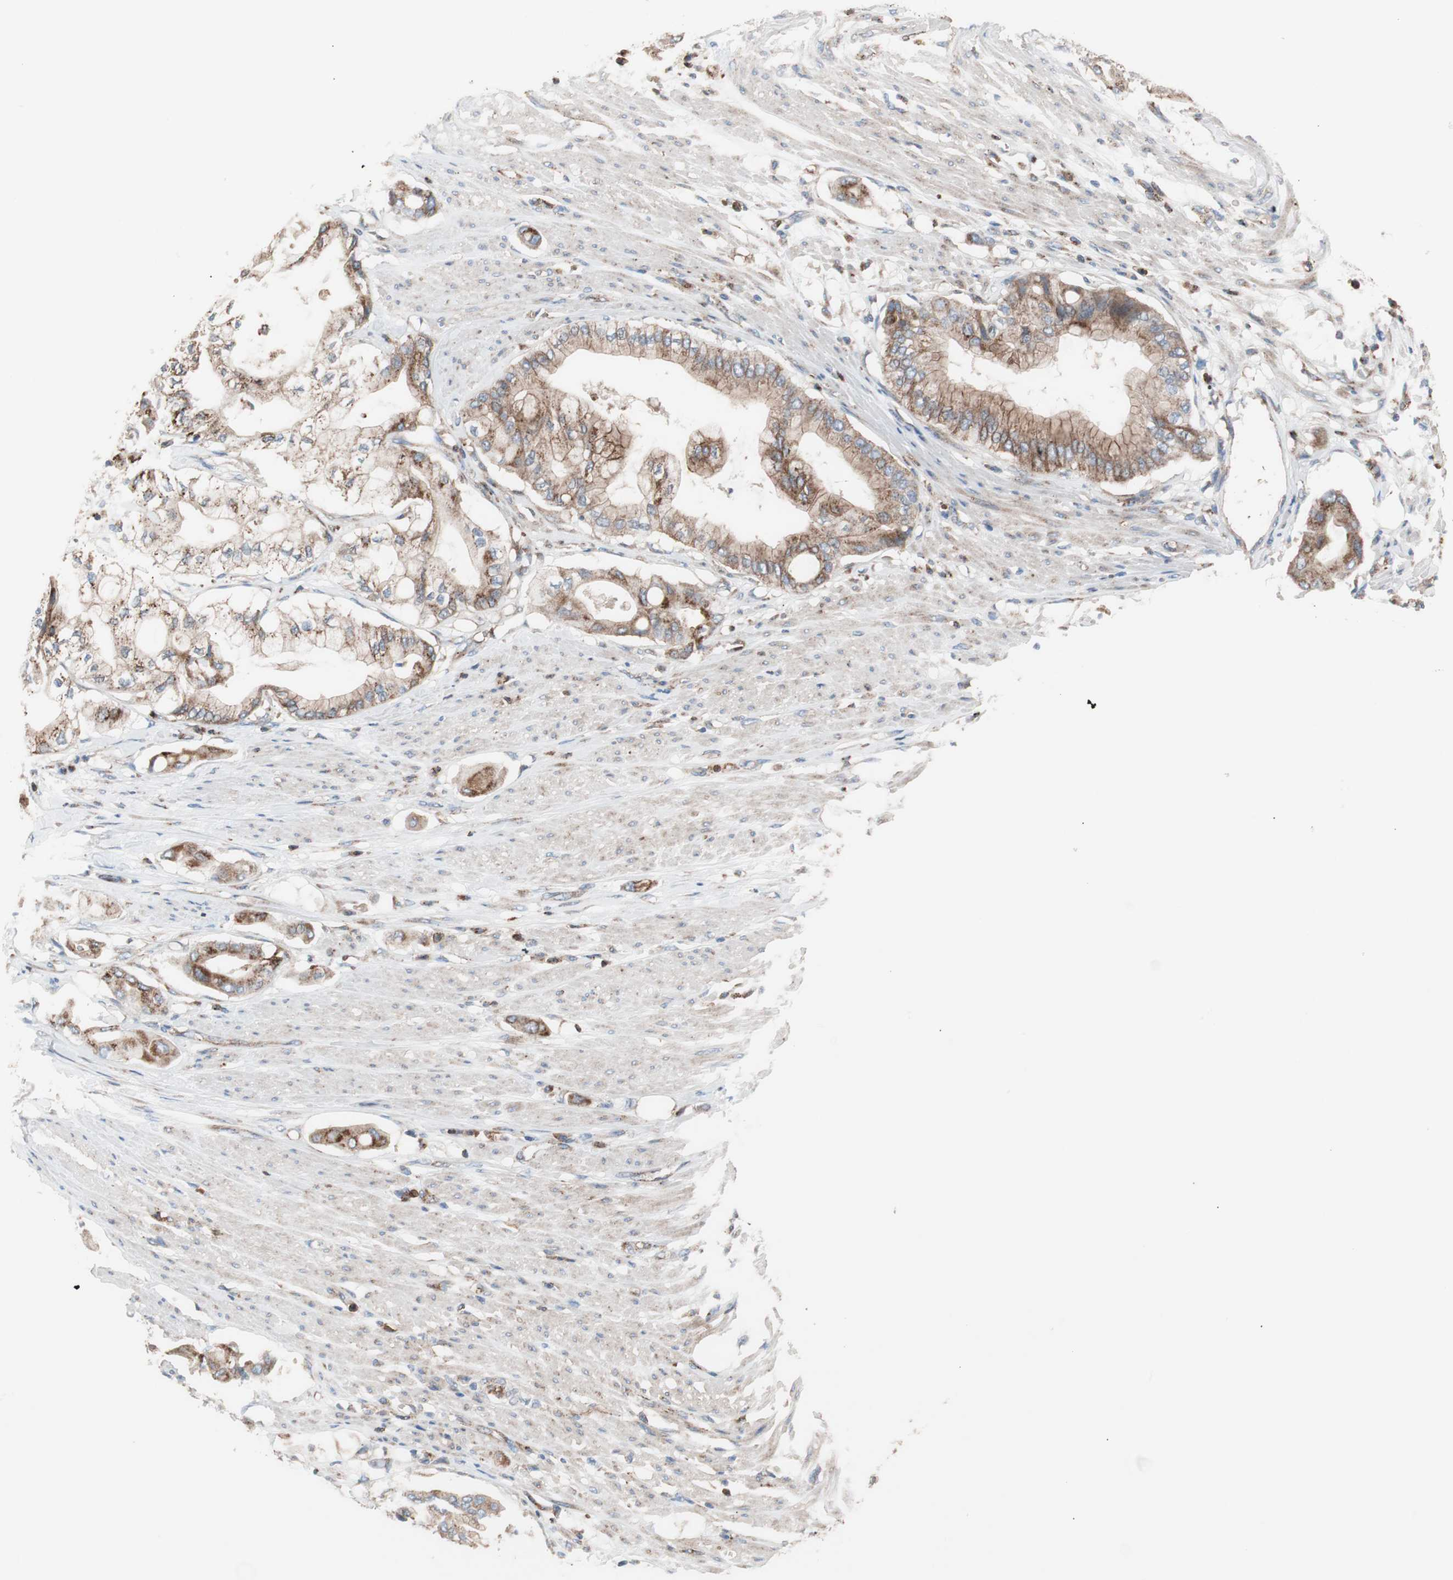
{"staining": {"intensity": "moderate", "quantity": ">75%", "location": "cytoplasmic/membranous"}, "tissue": "pancreatic cancer", "cell_type": "Tumor cells", "image_type": "cancer", "snomed": [{"axis": "morphology", "description": "Adenocarcinoma, NOS"}, {"axis": "morphology", "description": "Adenocarcinoma, metastatic, NOS"}, {"axis": "topography", "description": "Lymph node"}, {"axis": "topography", "description": "Pancreas"}, {"axis": "topography", "description": "Duodenum"}], "caption": "Moderate cytoplasmic/membranous staining for a protein is identified in approximately >75% of tumor cells of pancreatic metastatic adenocarcinoma using immunohistochemistry.", "gene": "FLOT2", "patient": {"sex": "female", "age": 64}}